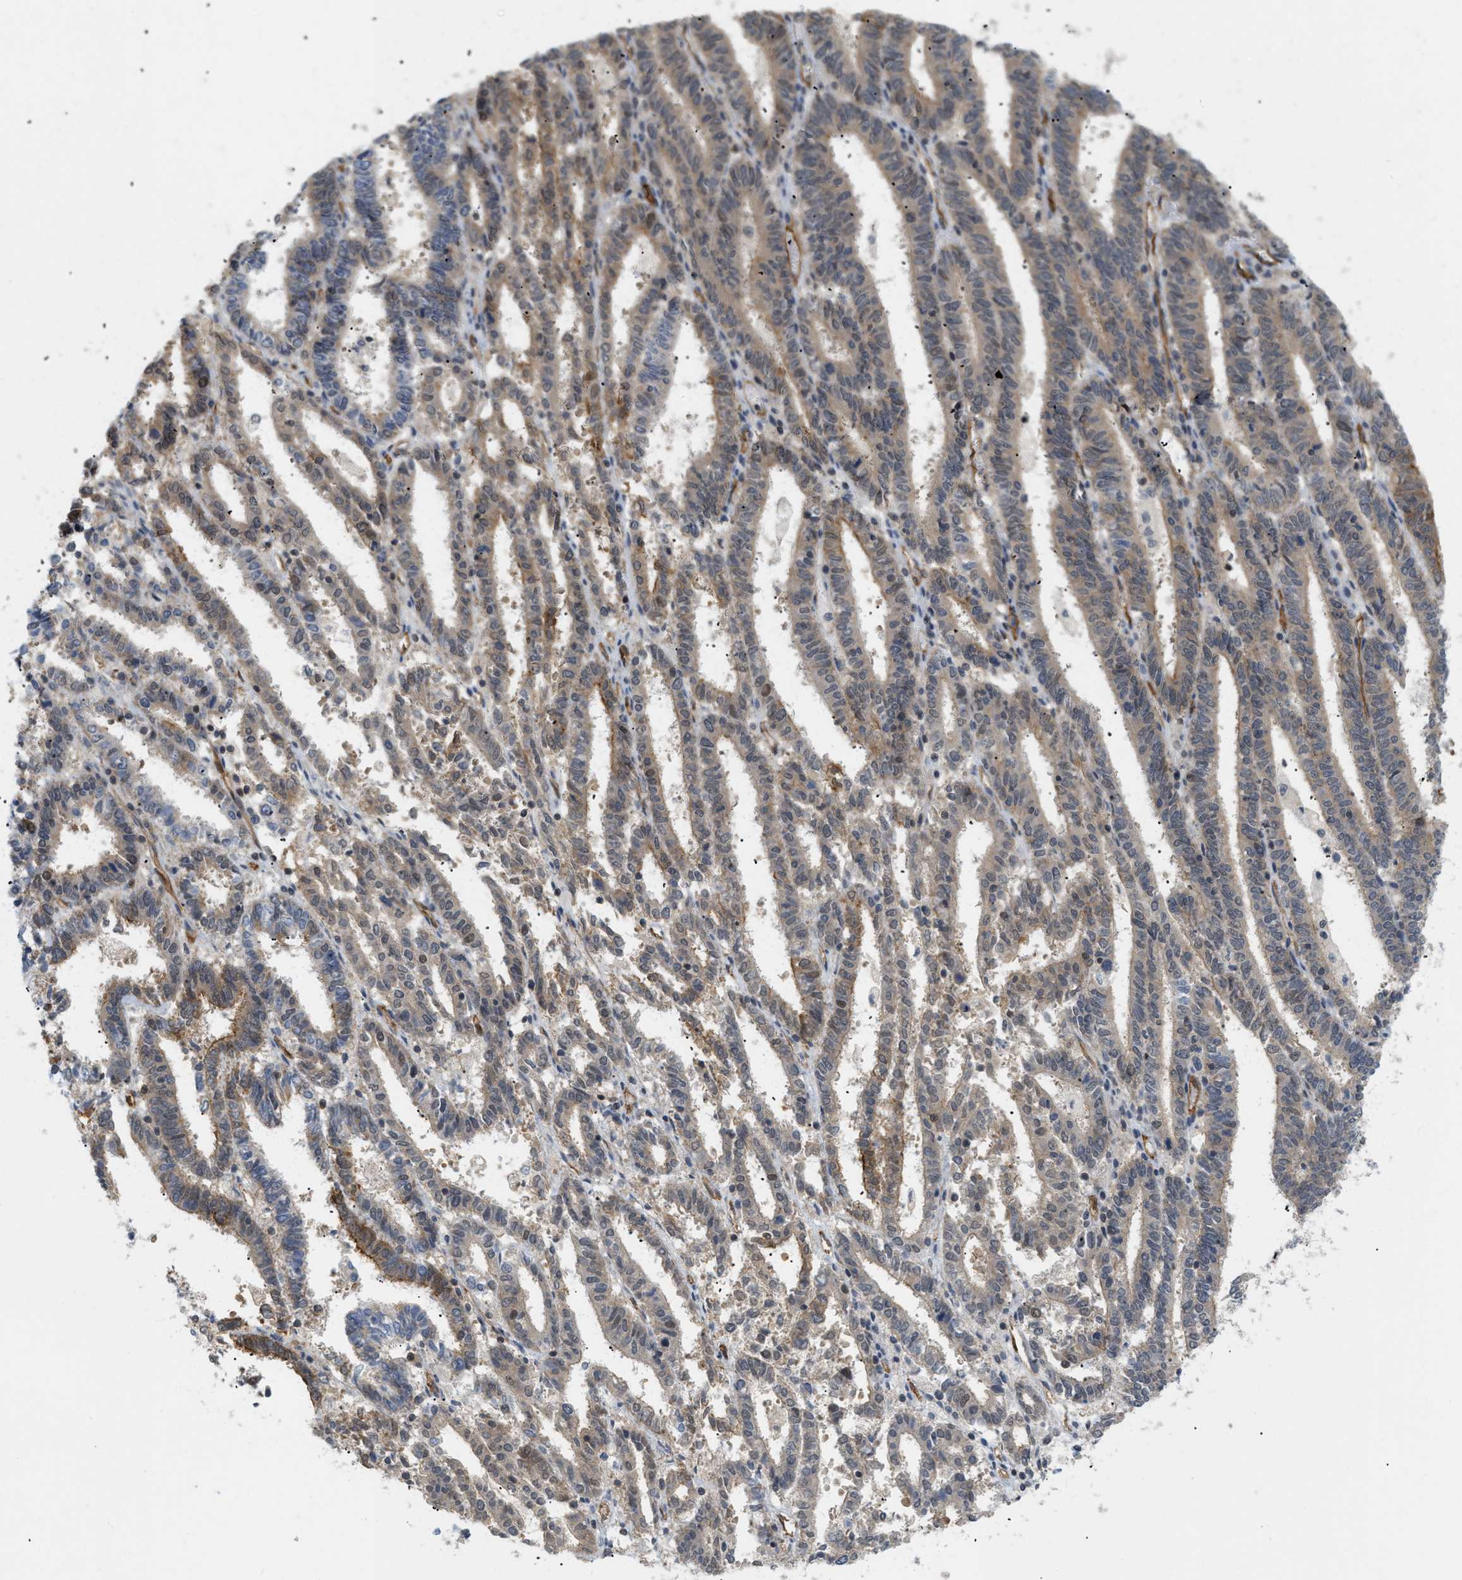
{"staining": {"intensity": "moderate", "quantity": "25%-75%", "location": "cytoplasmic/membranous"}, "tissue": "endometrial cancer", "cell_type": "Tumor cells", "image_type": "cancer", "snomed": [{"axis": "morphology", "description": "Adenocarcinoma, NOS"}, {"axis": "topography", "description": "Uterus"}], "caption": "Moderate cytoplasmic/membranous protein staining is present in approximately 25%-75% of tumor cells in endometrial cancer. The staining was performed using DAB (3,3'-diaminobenzidine) to visualize the protein expression in brown, while the nuclei were stained in blue with hematoxylin (Magnification: 20x).", "gene": "PALMD", "patient": {"sex": "female", "age": 83}}